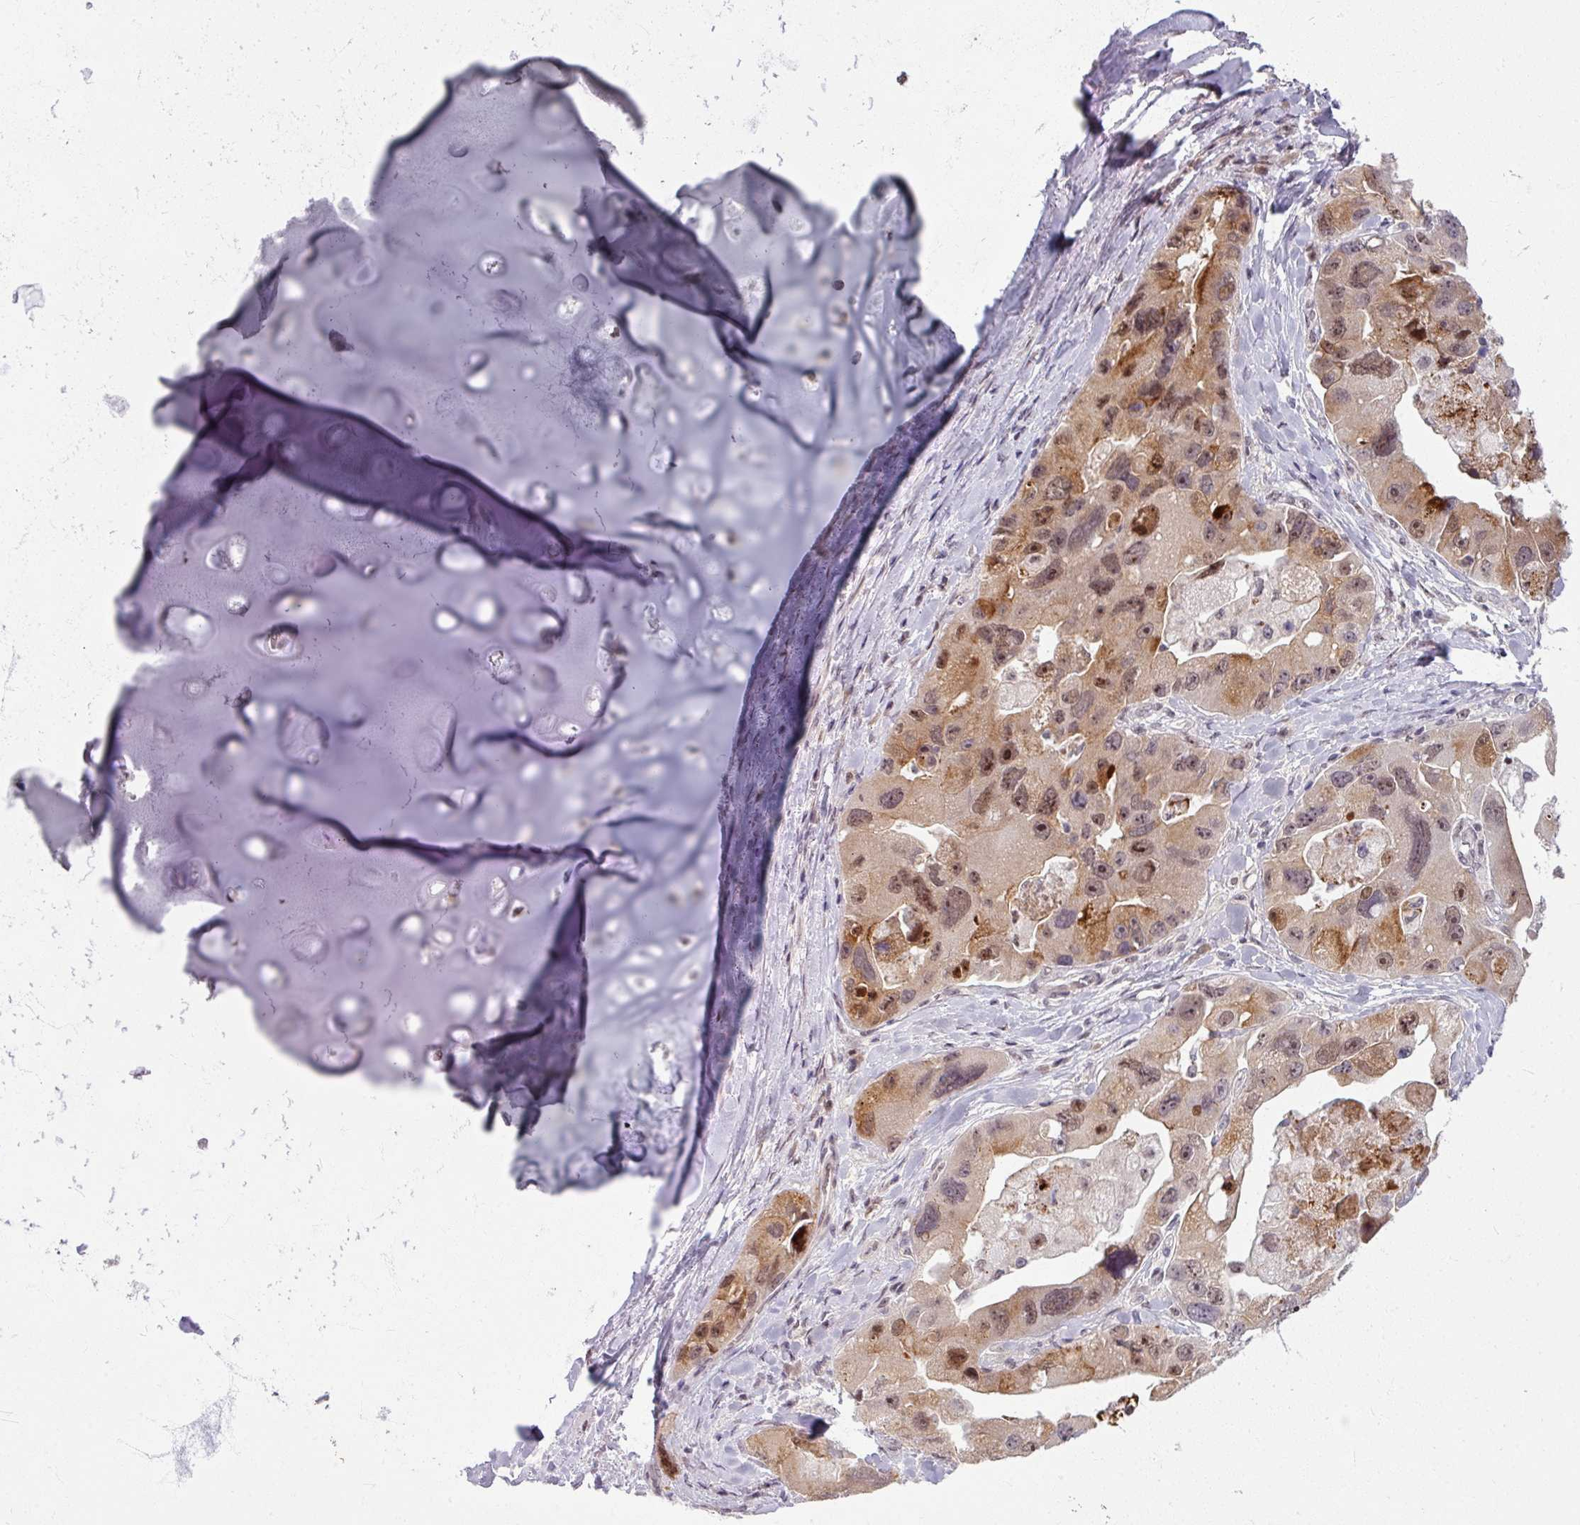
{"staining": {"intensity": "weak", "quantity": ">75%", "location": "cytoplasmic/membranous,nuclear"}, "tissue": "lung cancer", "cell_type": "Tumor cells", "image_type": "cancer", "snomed": [{"axis": "morphology", "description": "Adenocarcinoma, NOS"}, {"axis": "topography", "description": "Lung"}], "caption": "Immunohistochemistry (IHC) image of human adenocarcinoma (lung) stained for a protein (brown), which shows low levels of weak cytoplasmic/membranous and nuclear staining in about >75% of tumor cells.", "gene": "KLC3", "patient": {"sex": "female", "age": 54}}